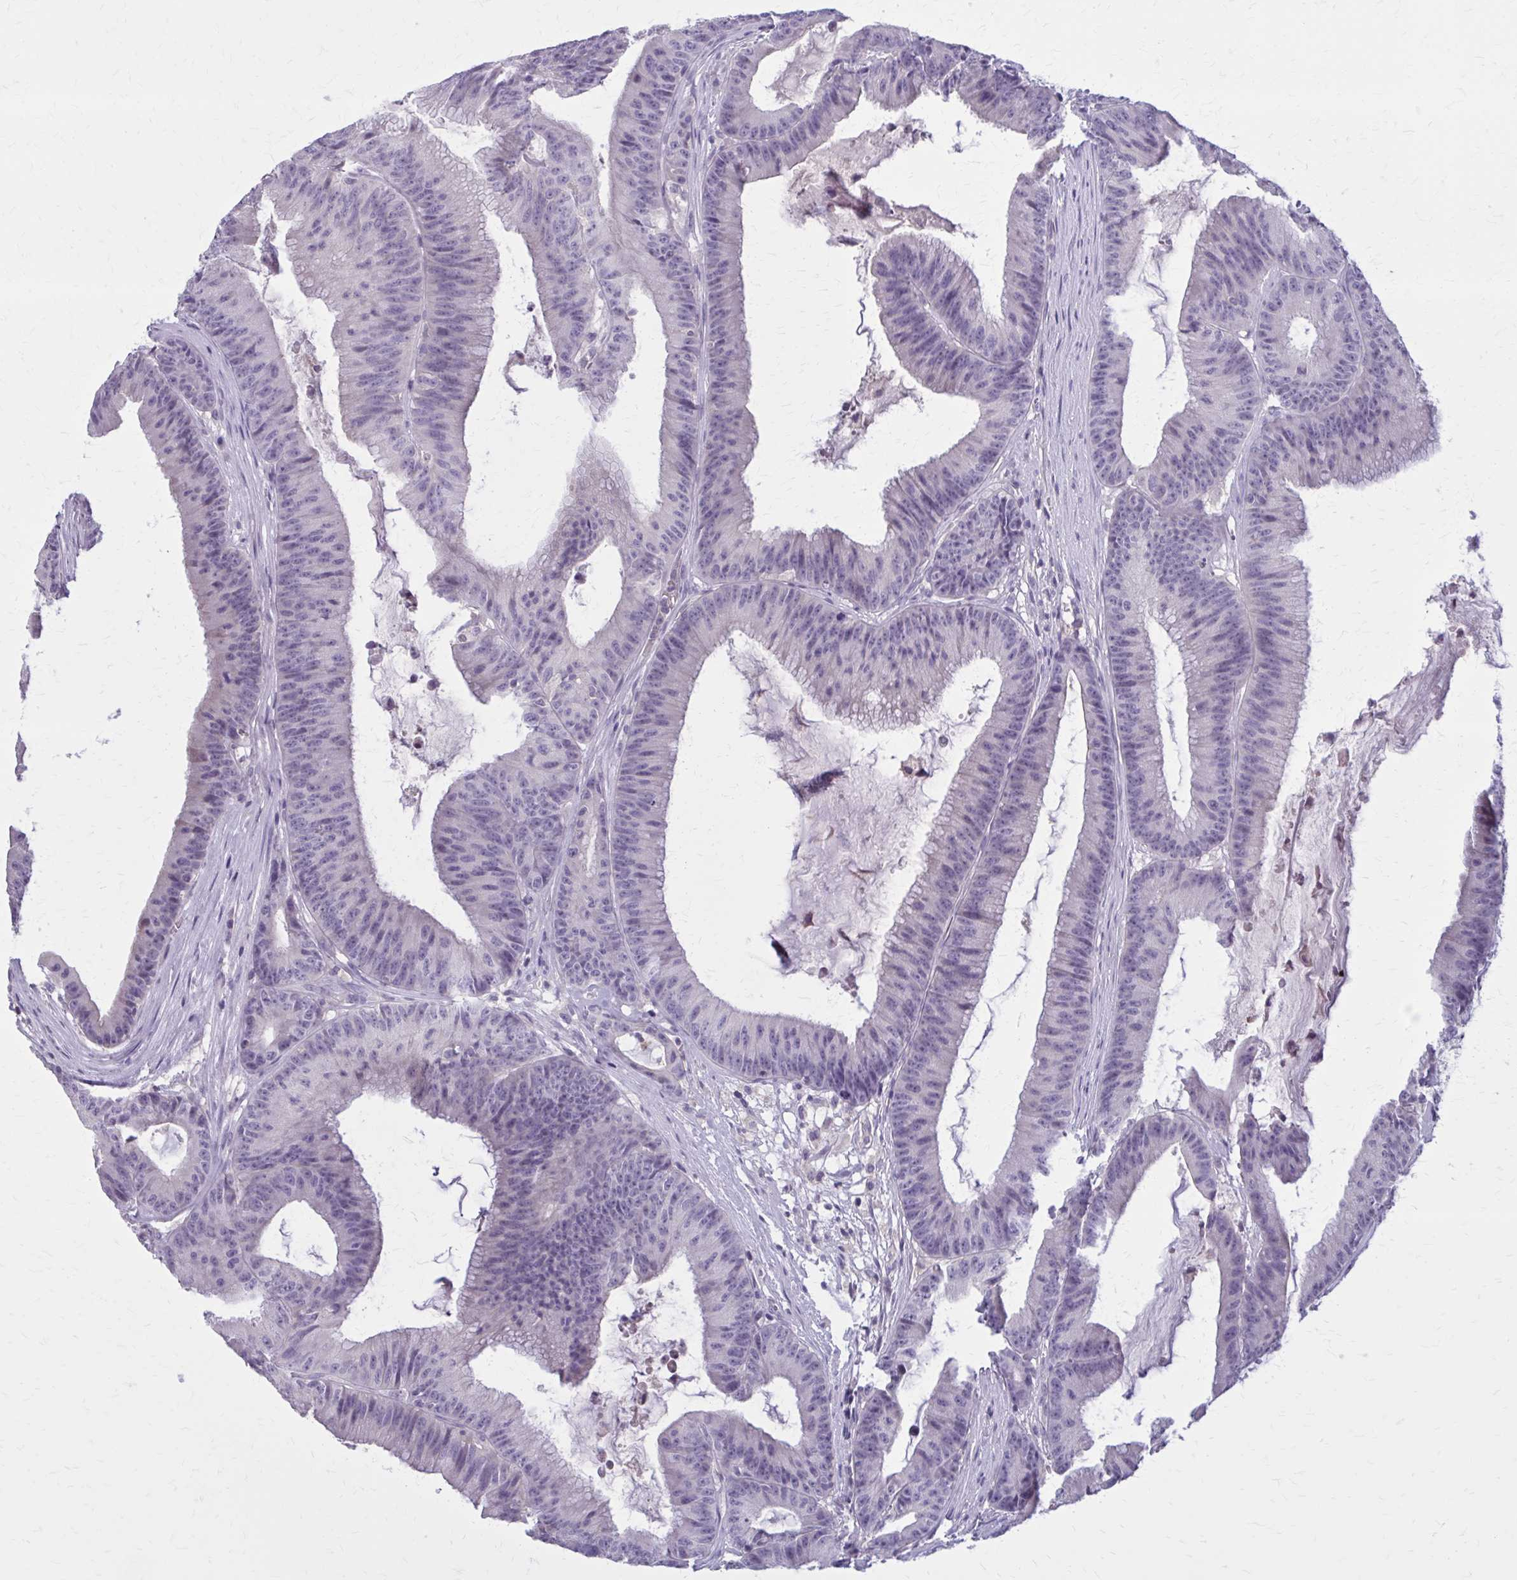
{"staining": {"intensity": "negative", "quantity": "none", "location": "none"}, "tissue": "colorectal cancer", "cell_type": "Tumor cells", "image_type": "cancer", "snomed": [{"axis": "morphology", "description": "Adenocarcinoma, NOS"}, {"axis": "topography", "description": "Colon"}], "caption": "Photomicrograph shows no significant protein positivity in tumor cells of colorectal adenocarcinoma.", "gene": "OR4A47", "patient": {"sex": "female", "age": 78}}